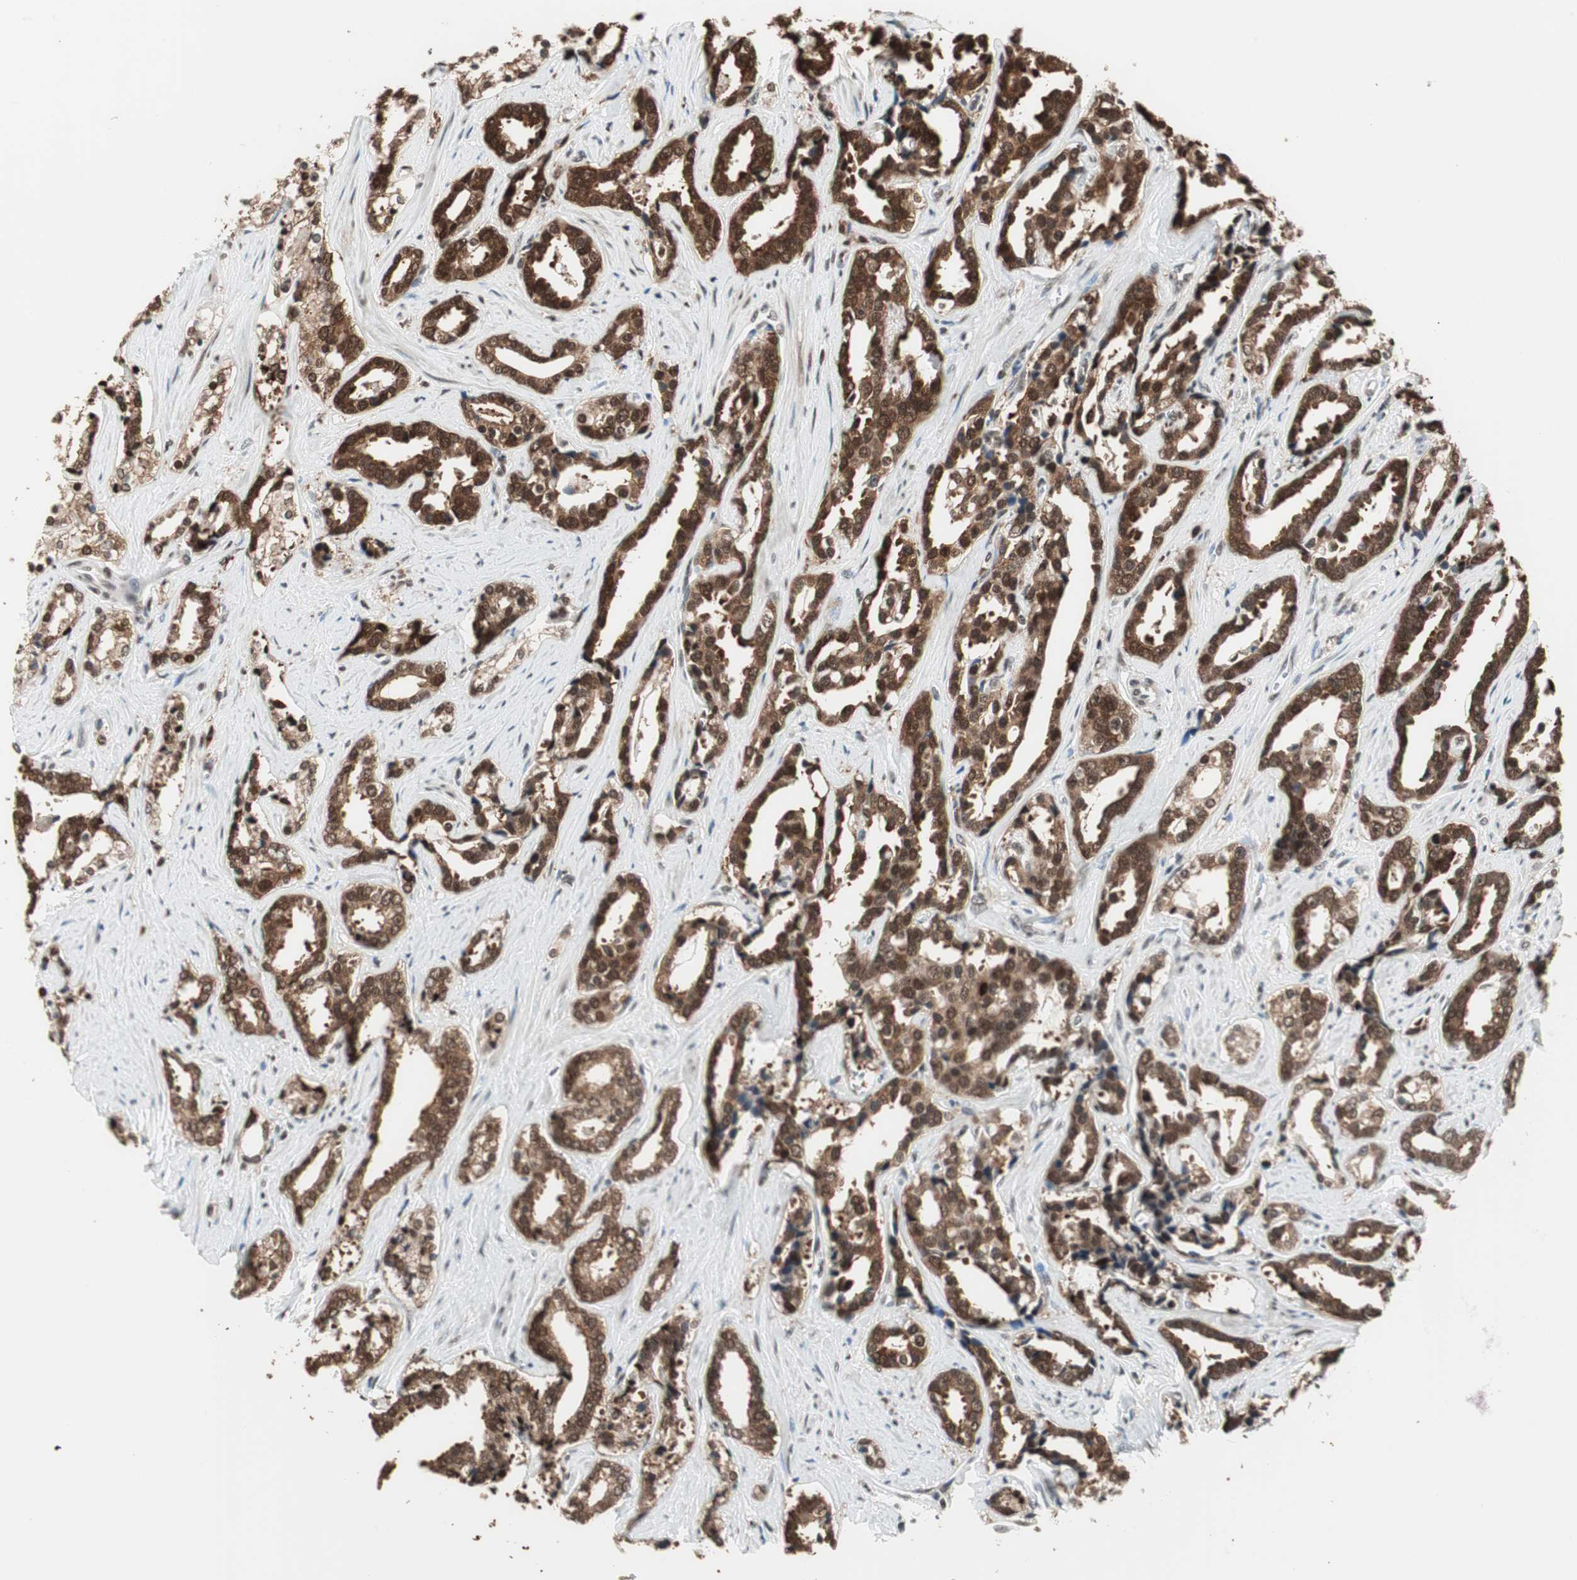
{"staining": {"intensity": "strong", "quantity": ">75%", "location": "cytoplasmic/membranous,nuclear"}, "tissue": "prostate cancer", "cell_type": "Tumor cells", "image_type": "cancer", "snomed": [{"axis": "morphology", "description": "Adenocarcinoma, High grade"}, {"axis": "topography", "description": "Prostate"}], "caption": "Immunohistochemical staining of prostate cancer reveals strong cytoplasmic/membranous and nuclear protein expression in about >75% of tumor cells.", "gene": "SMARCE1", "patient": {"sex": "male", "age": 67}}